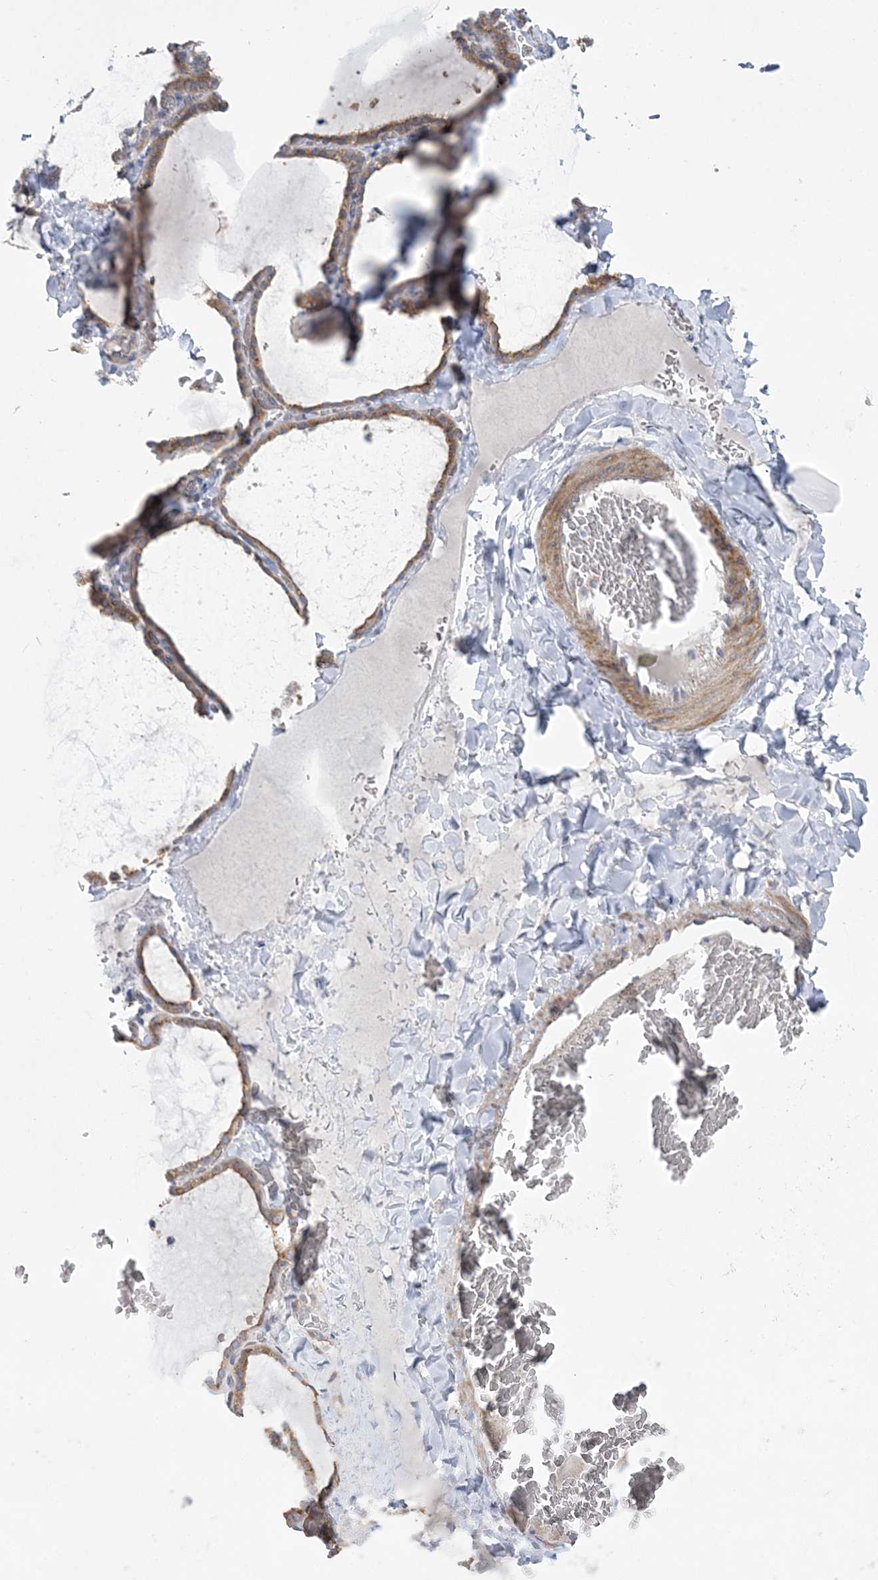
{"staining": {"intensity": "moderate", "quantity": ">75%", "location": "cytoplasmic/membranous"}, "tissue": "thyroid gland", "cell_type": "Glandular cells", "image_type": "normal", "snomed": [{"axis": "morphology", "description": "Normal tissue, NOS"}, {"axis": "topography", "description": "Thyroid gland"}], "caption": "The immunohistochemical stain highlights moderate cytoplasmic/membranous expression in glandular cells of normal thyroid gland. The staining was performed using DAB (3,3'-diaminobenzidine) to visualize the protein expression in brown, while the nuclei were stained in blue with hematoxylin (Magnification: 20x).", "gene": "MMADHC", "patient": {"sex": "female", "age": 22}}